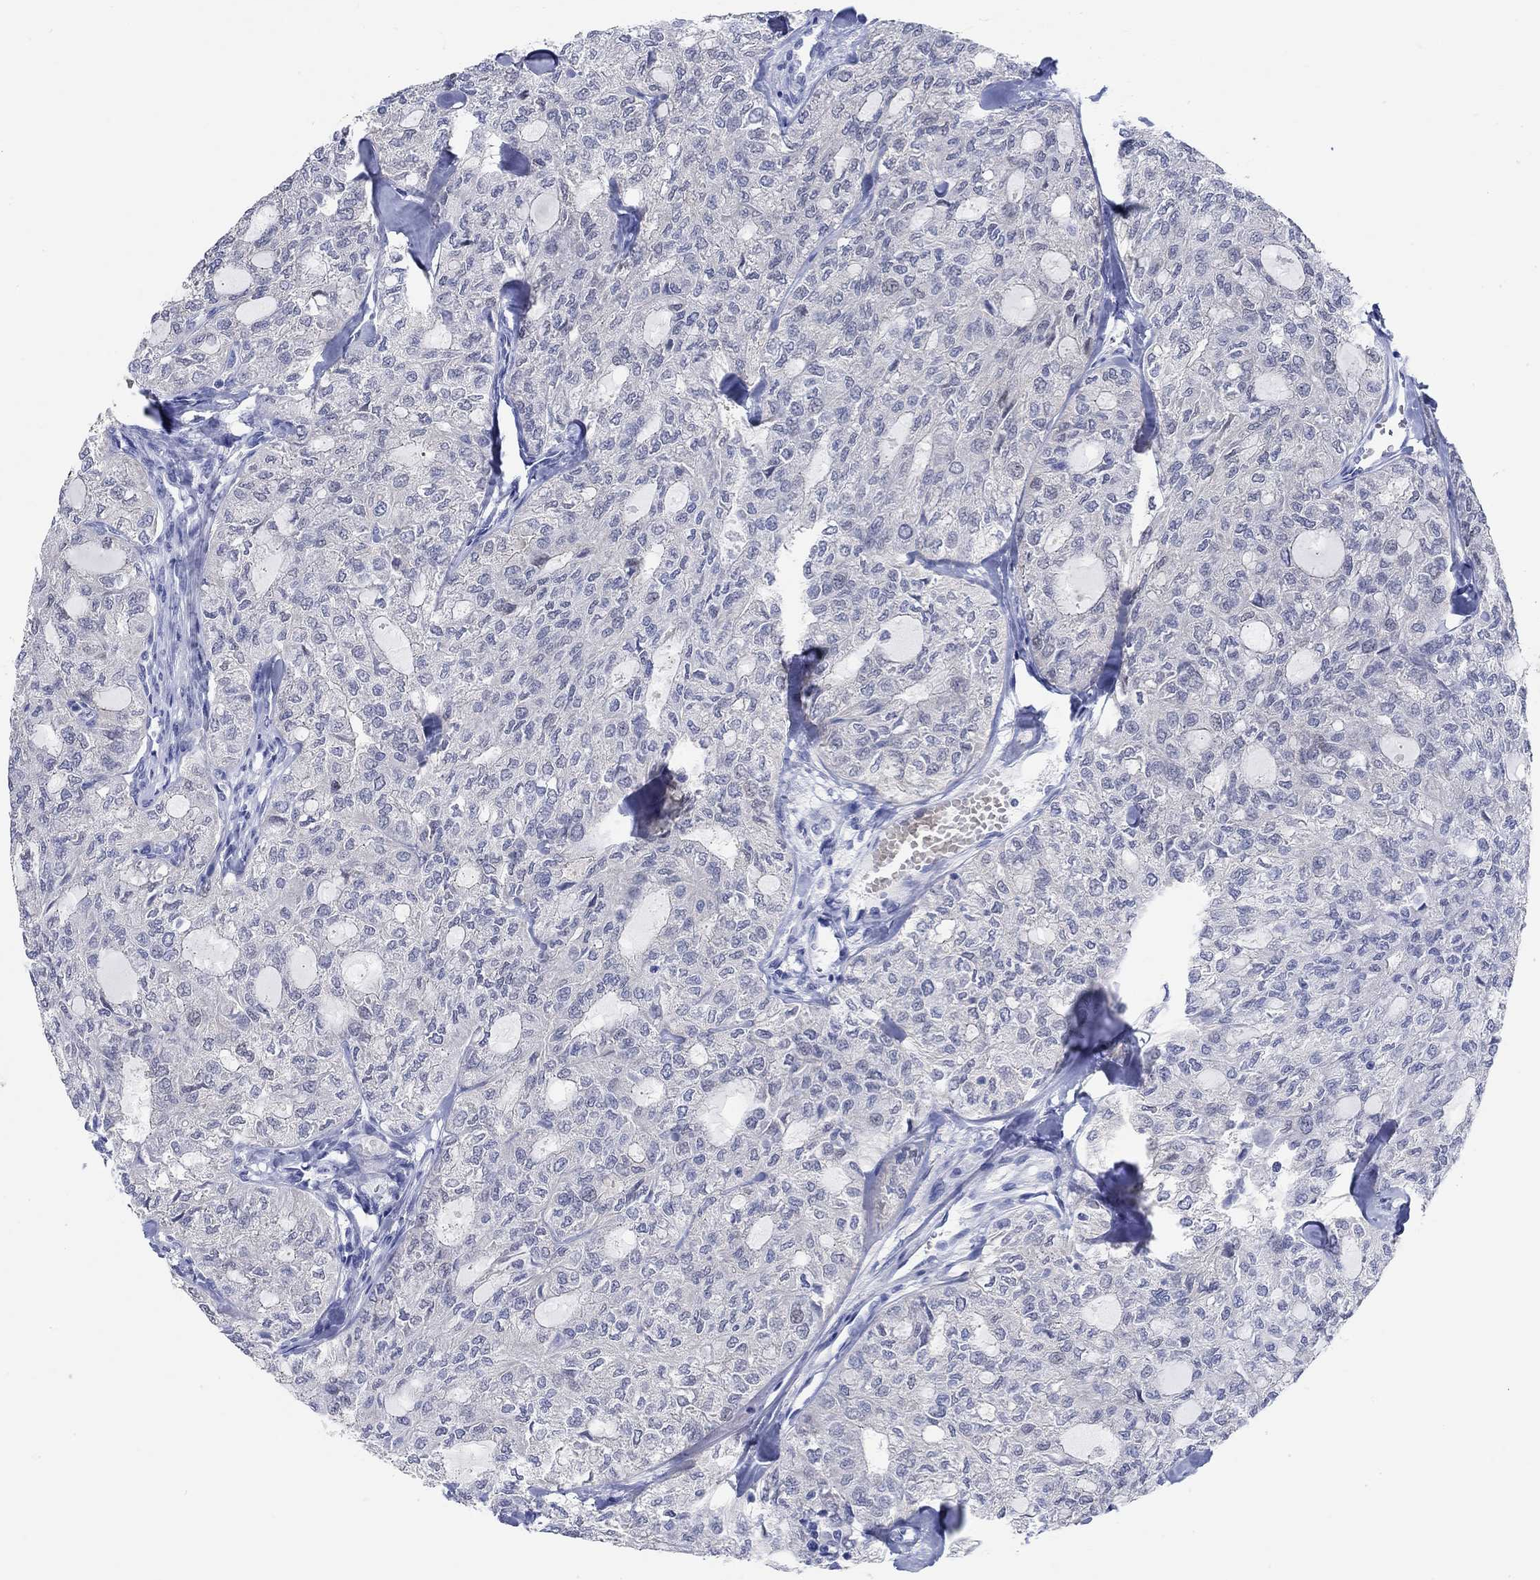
{"staining": {"intensity": "negative", "quantity": "none", "location": "none"}, "tissue": "thyroid cancer", "cell_type": "Tumor cells", "image_type": "cancer", "snomed": [{"axis": "morphology", "description": "Follicular adenoma carcinoma, NOS"}, {"axis": "topography", "description": "Thyroid gland"}], "caption": "Human thyroid cancer stained for a protein using immunohistochemistry demonstrates no staining in tumor cells.", "gene": "GRIA3", "patient": {"sex": "male", "age": 75}}